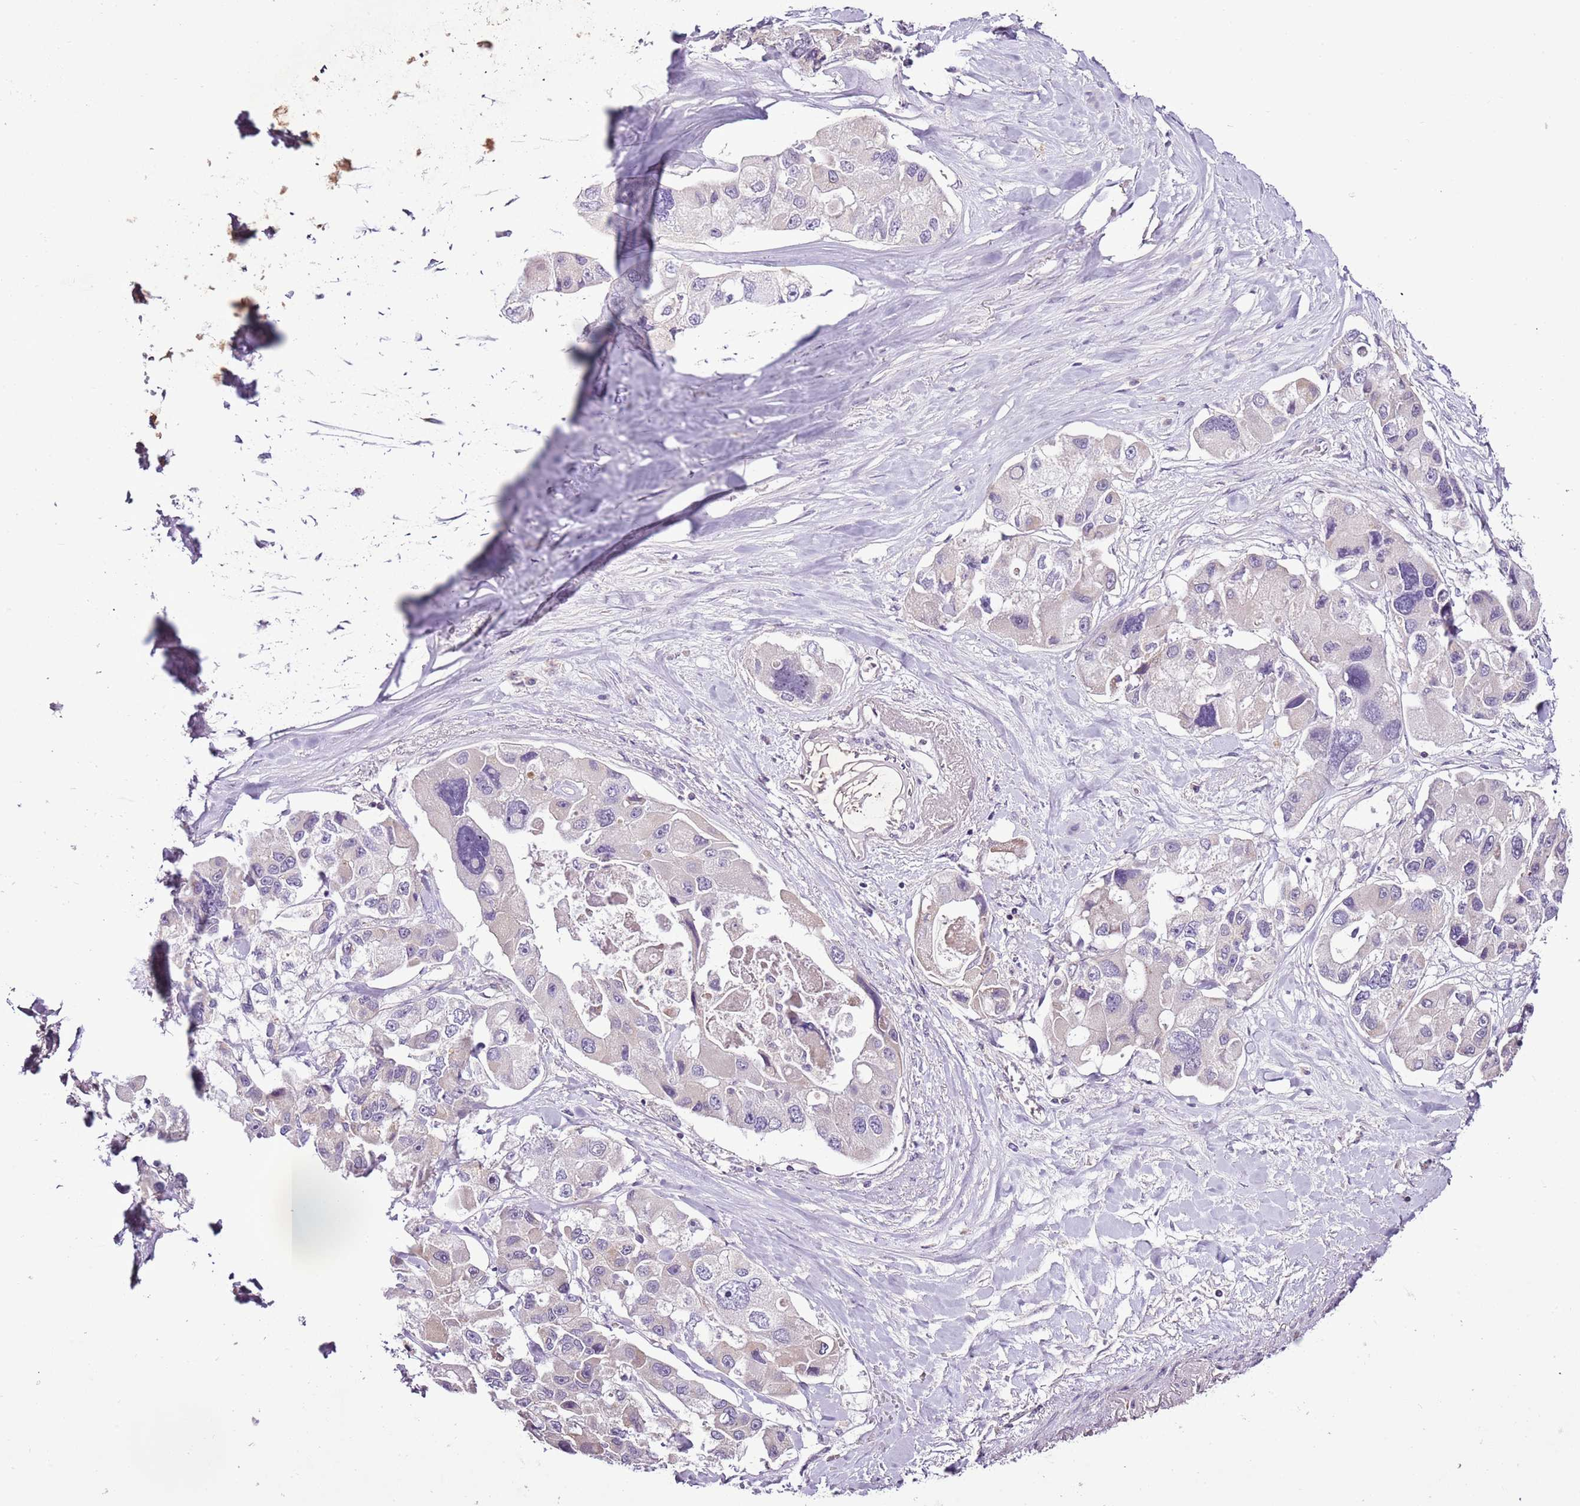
{"staining": {"intensity": "negative", "quantity": "none", "location": "none"}, "tissue": "lung cancer", "cell_type": "Tumor cells", "image_type": "cancer", "snomed": [{"axis": "morphology", "description": "Adenocarcinoma, NOS"}, {"axis": "topography", "description": "Lung"}], "caption": "Immunohistochemistry (IHC) image of neoplastic tissue: adenocarcinoma (lung) stained with DAB displays no significant protein staining in tumor cells.", "gene": "CMKLR1", "patient": {"sex": "female", "age": 54}}